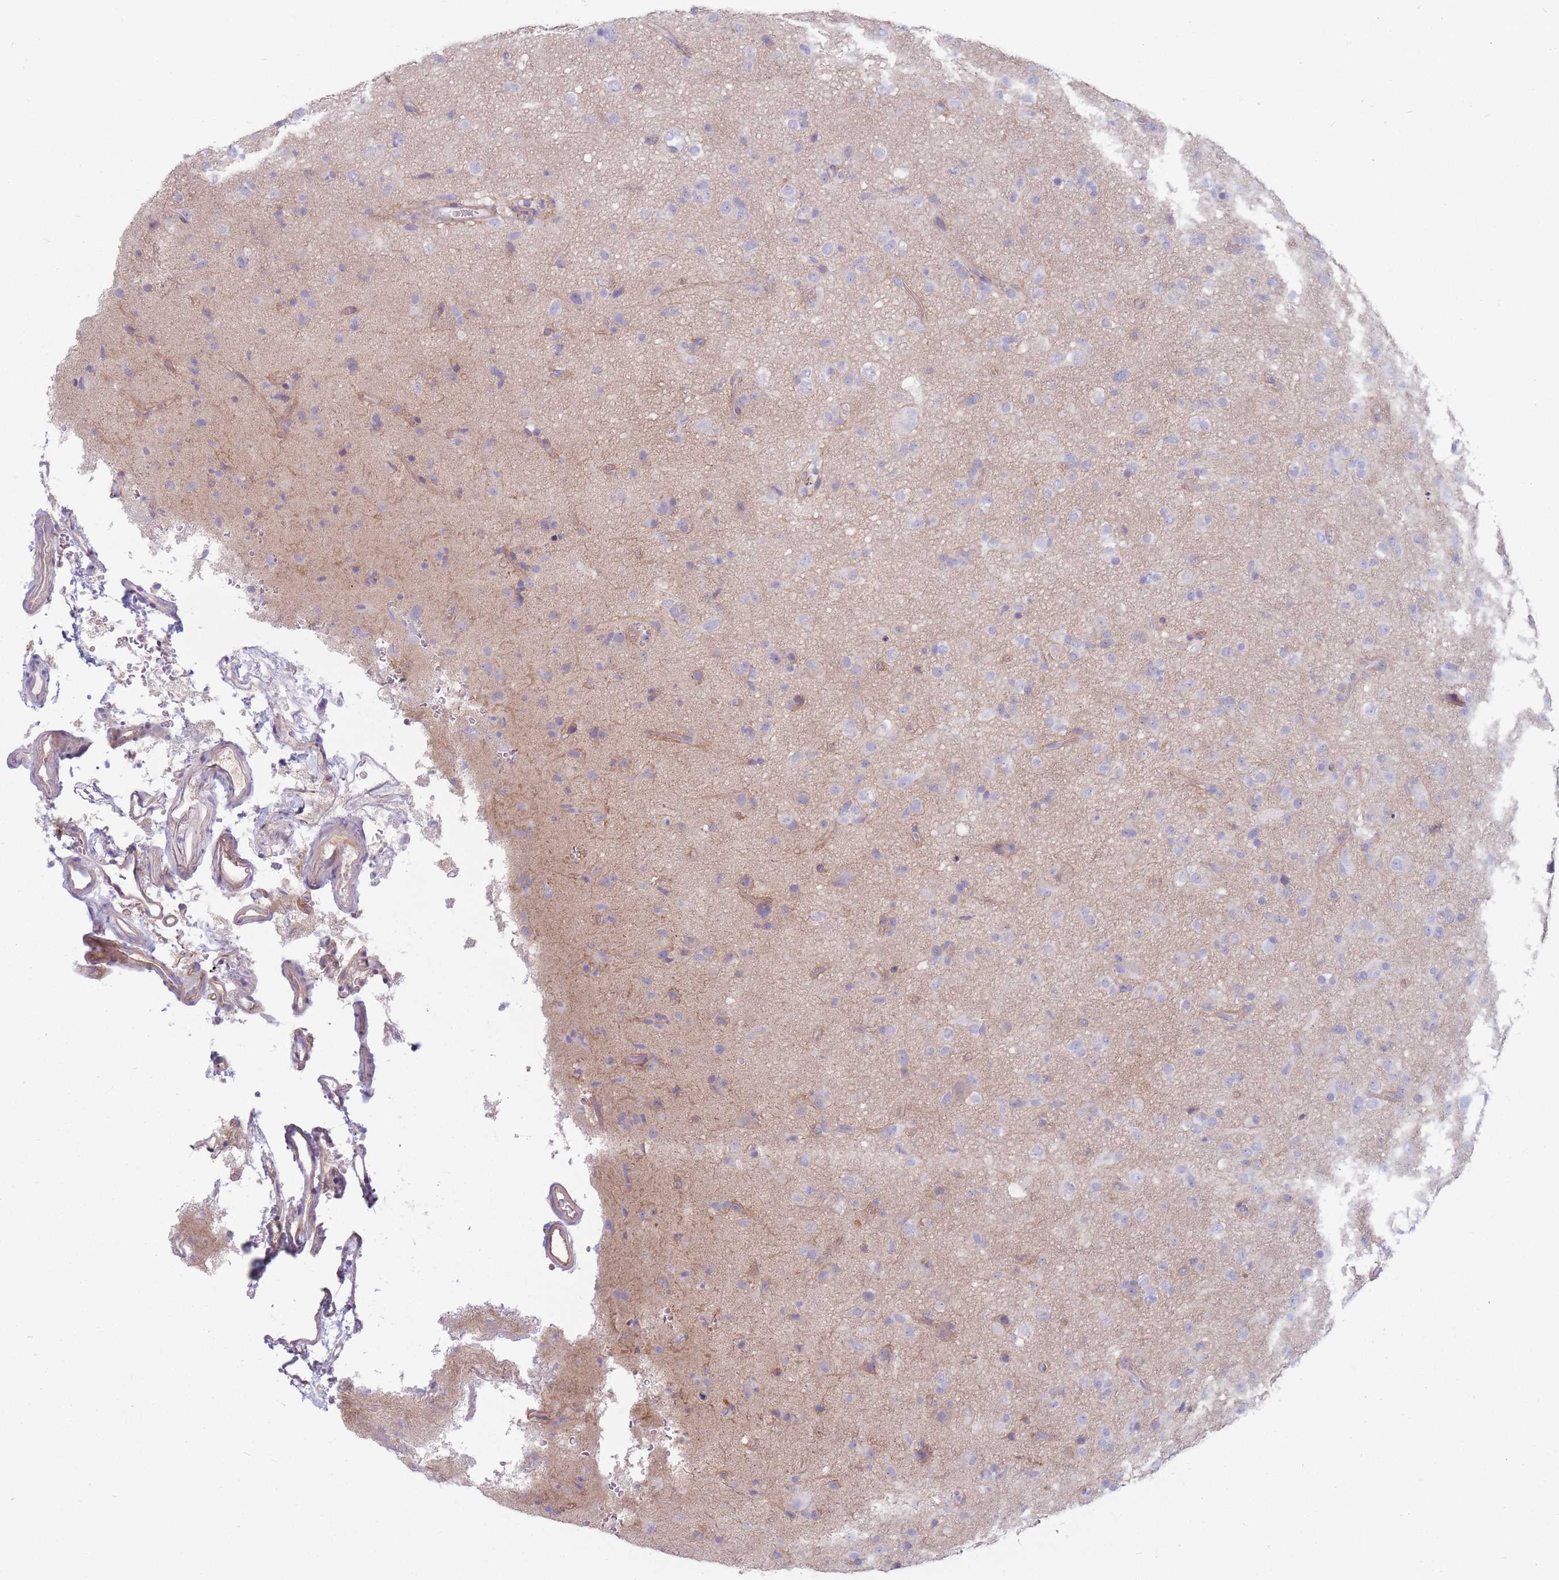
{"staining": {"intensity": "negative", "quantity": "none", "location": "none"}, "tissue": "glioma", "cell_type": "Tumor cells", "image_type": "cancer", "snomed": [{"axis": "morphology", "description": "Glioma, malignant, Low grade"}, {"axis": "topography", "description": "Brain"}], "caption": "This is an immunohistochemistry histopathology image of glioma. There is no expression in tumor cells.", "gene": "PLPP1", "patient": {"sex": "male", "age": 65}}